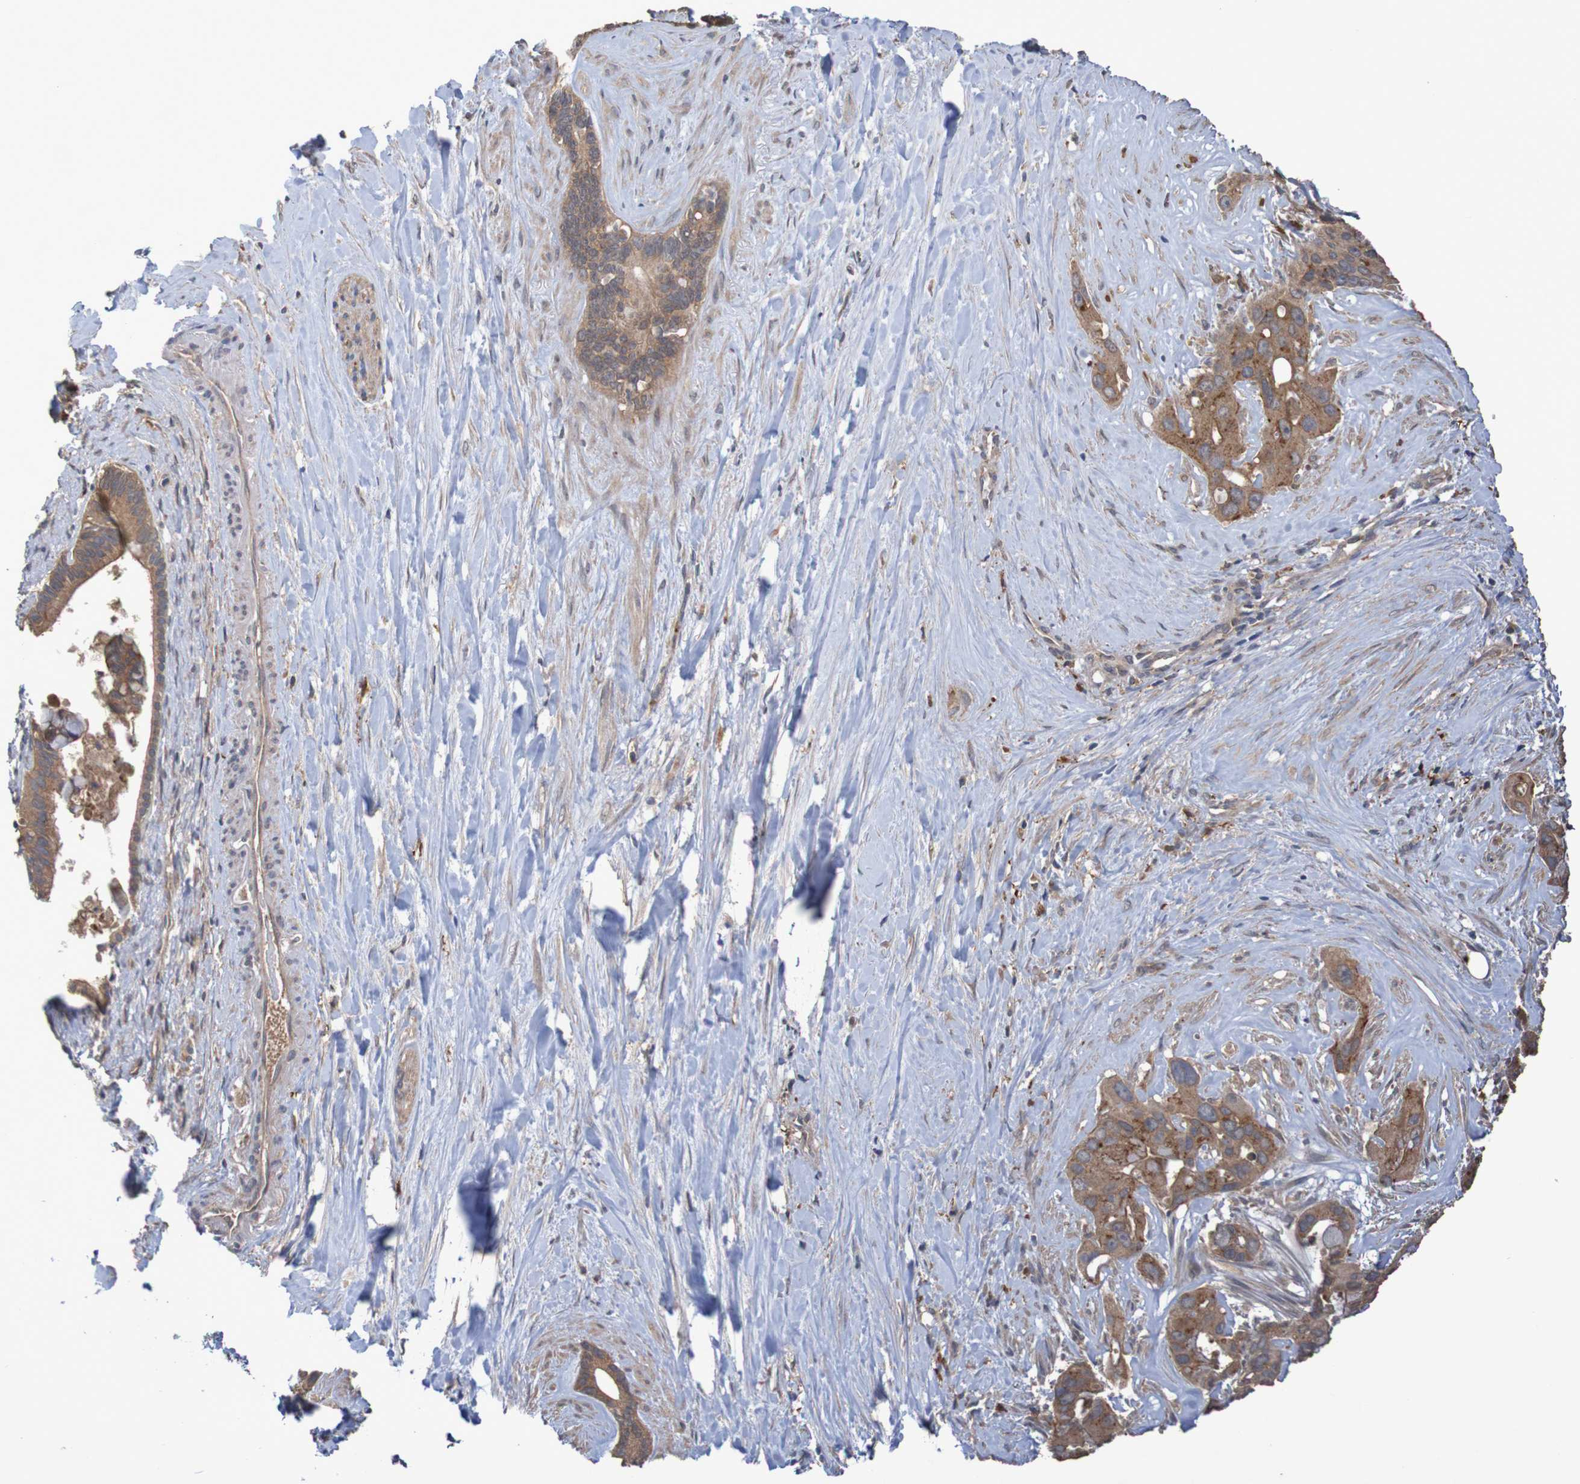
{"staining": {"intensity": "moderate", "quantity": ">75%", "location": "cytoplasmic/membranous"}, "tissue": "liver cancer", "cell_type": "Tumor cells", "image_type": "cancer", "snomed": [{"axis": "morphology", "description": "Cholangiocarcinoma"}, {"axis": "topography", "description": "Liver"}], "caption": "Human liver cancer (cholangiocarcinoma) stained with a brown dye exhibits moderate cytoplasmic/membranous positive positivity in about >75% of tumor cells.", "gene": "PHYH", "patient": {"sex": "female", "age": 65}}